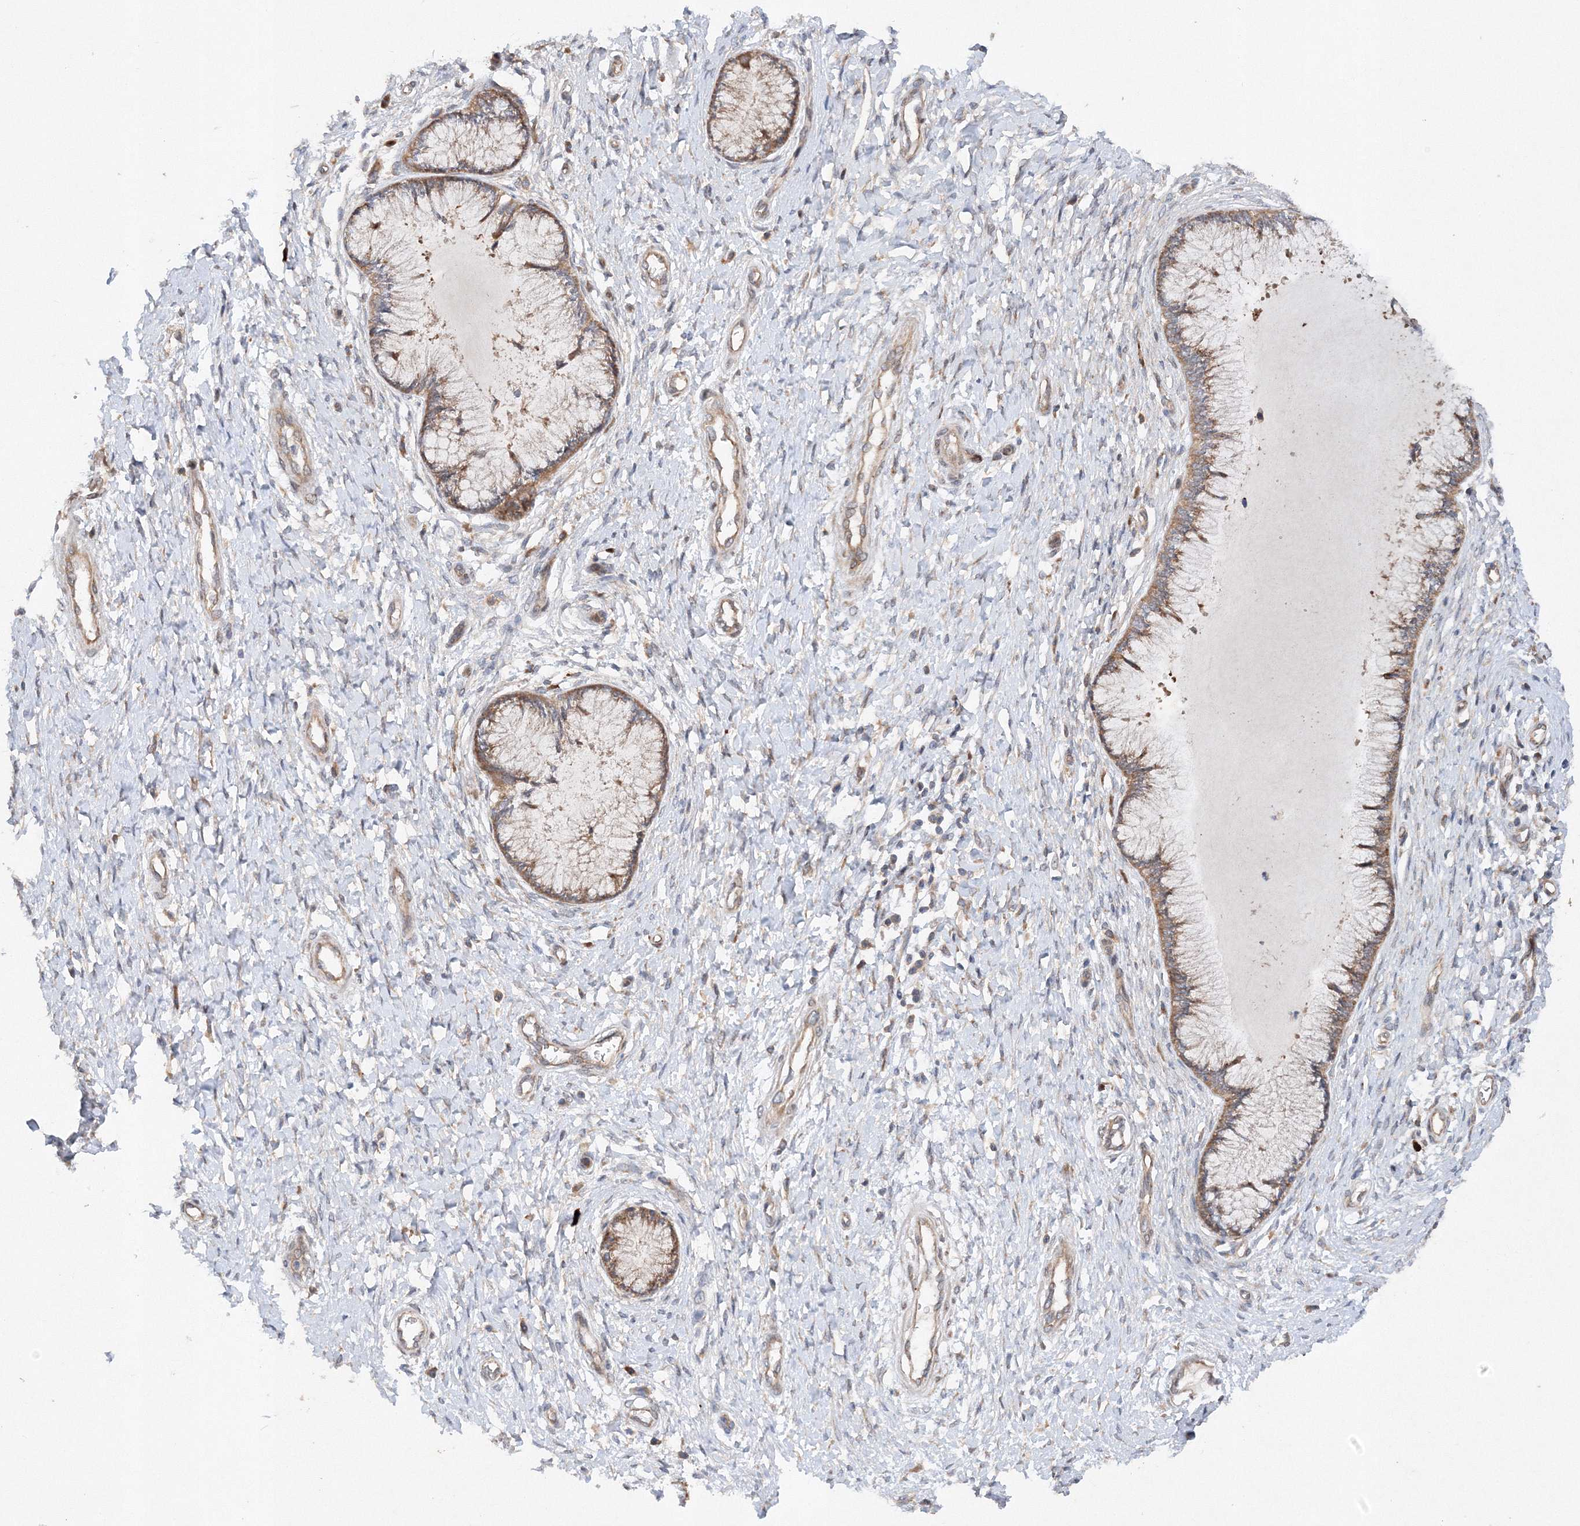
{"staining": {"intensity": "moderate", "quantity": ">75%", "location": "cytoplasmic/membranous"}, "tissue": "cervix", "cell_type": "Glandular cells", "image_type": "normal", "snomed": [{"axis": "morphology", "description": "Normal tissue, NOS"}, {"axis": "topography", "description": "Cervix"}], "caption": "Cervix stained with IHC exhibits moderate cytoplasmic/membranous staining in about >75% of glandular cells. (DAB (3,3'-diaminobenzidine) IHC, brown staining for protein, blue staining for nuclei).", "gene": "SLC36A1", "patient": {"sex": "female", "age": 55}}